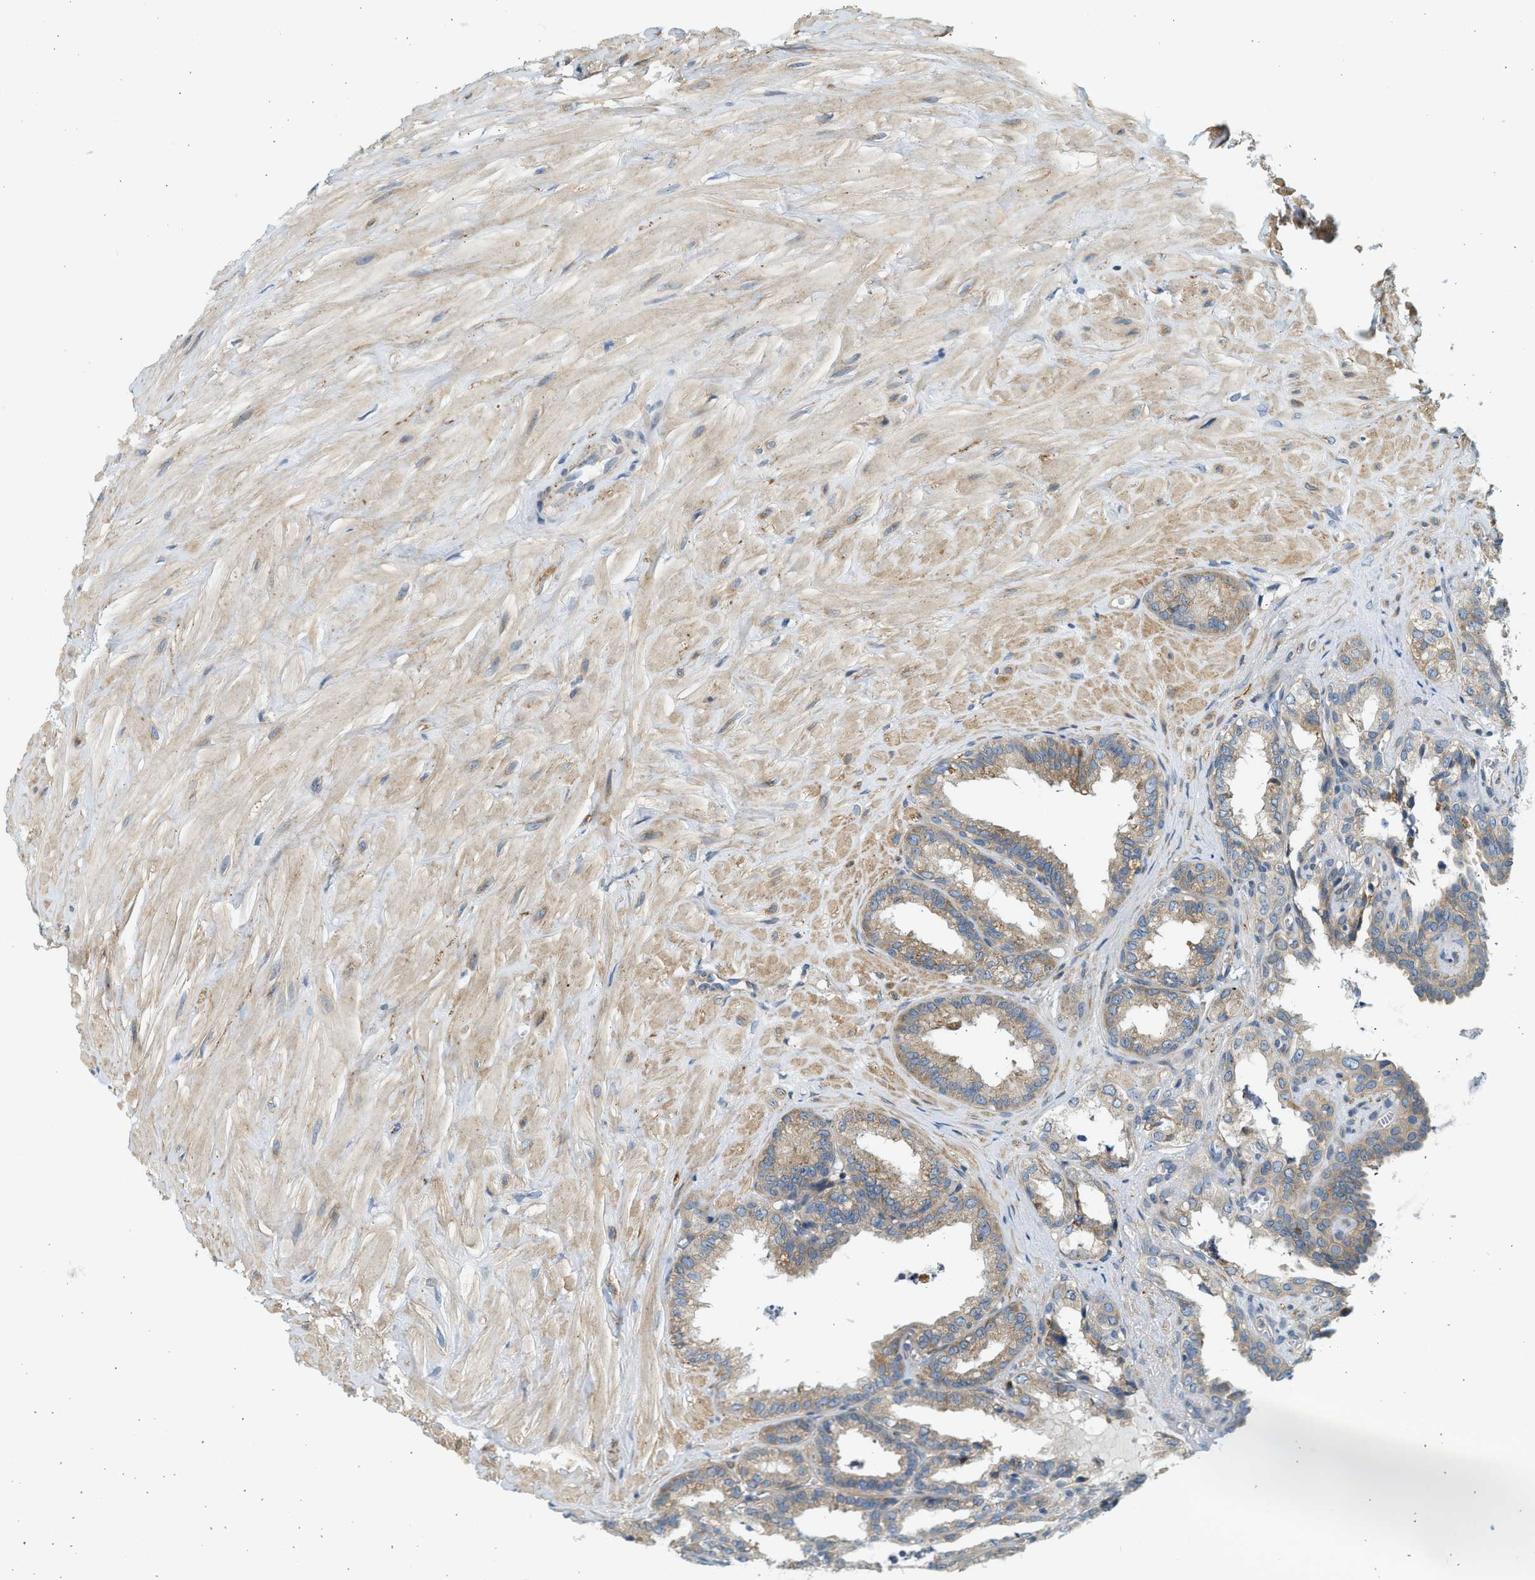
{"staining": {"intensity": "moderate", "quantity": ">75%", "location": "cytoplasmic/membranous"}, "tissue": "seminal vesicle", "cell_type": "Glandular cells", "image_type": "normal", "snomed": [{"axis": "morphology", "description": "Normal tissue, NOS"}, {"axis": "topography", "description": "Seminal veicle"}], "caption": "Moderate cytoplasmic/membranous staining is appreciated in approximately >75% of glandular cells in benign seminal vesicle.", "gene": "KDELR2", "patient": {"sex": "male", "age": 64}}